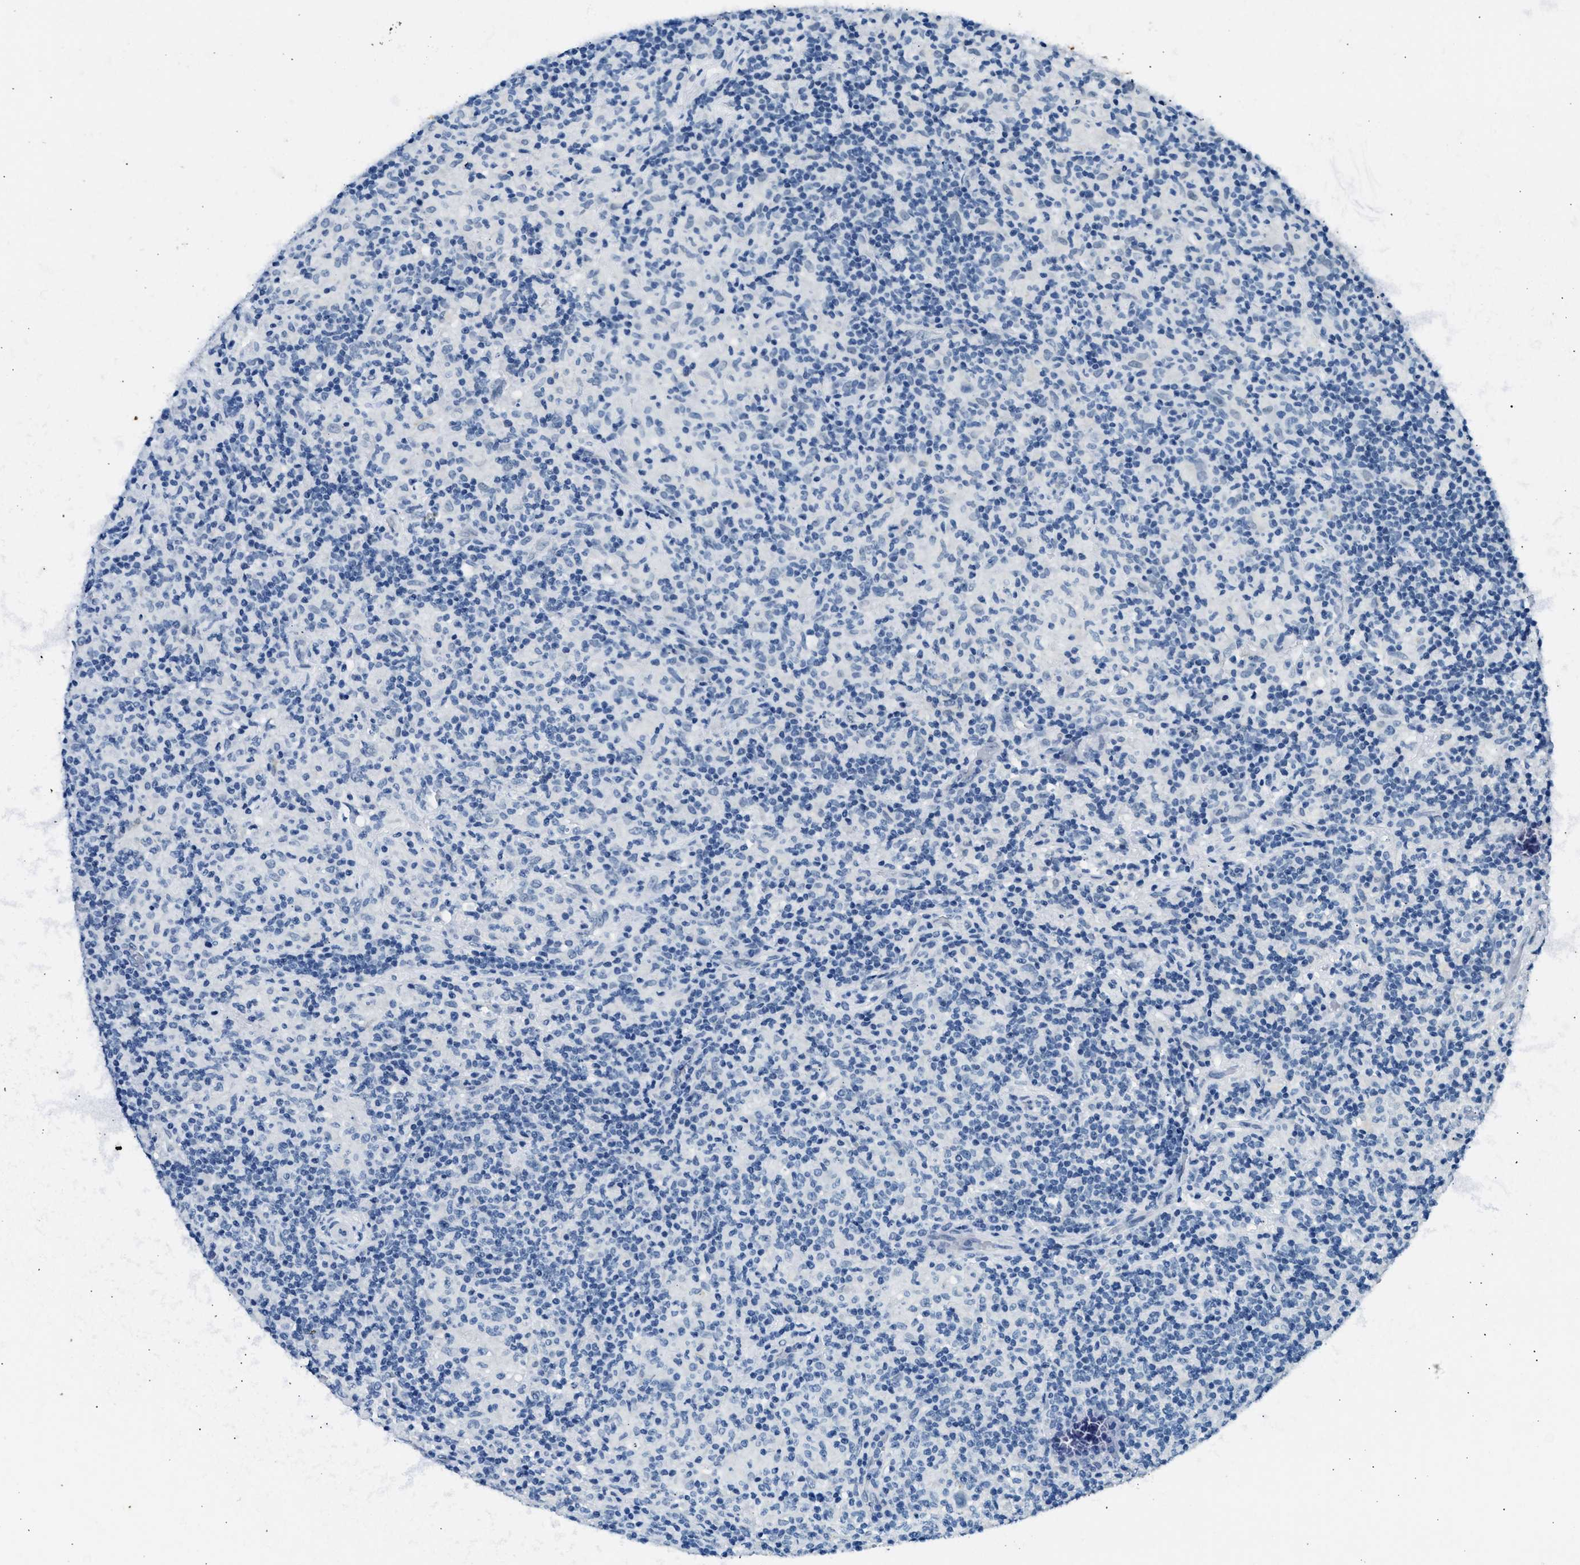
{"staining": {"intensity": "negative", "quantity": "none", "location": "none"}, "tissue": "lymphoma", "cell_type": "Tumor cells", "image_type": "cancer", "snomed": [{"axis": "morphology", "description": "Hodgkin's disease, NOS"}, {"axis": "topography", "description": "Lymph node"}], "caption": "Lymphoma was stained to show a protein in brown. There is no significant positivity in tumor cells.", "gene": "CFAP20", "patient": {"sex": "male", "age": 70}}